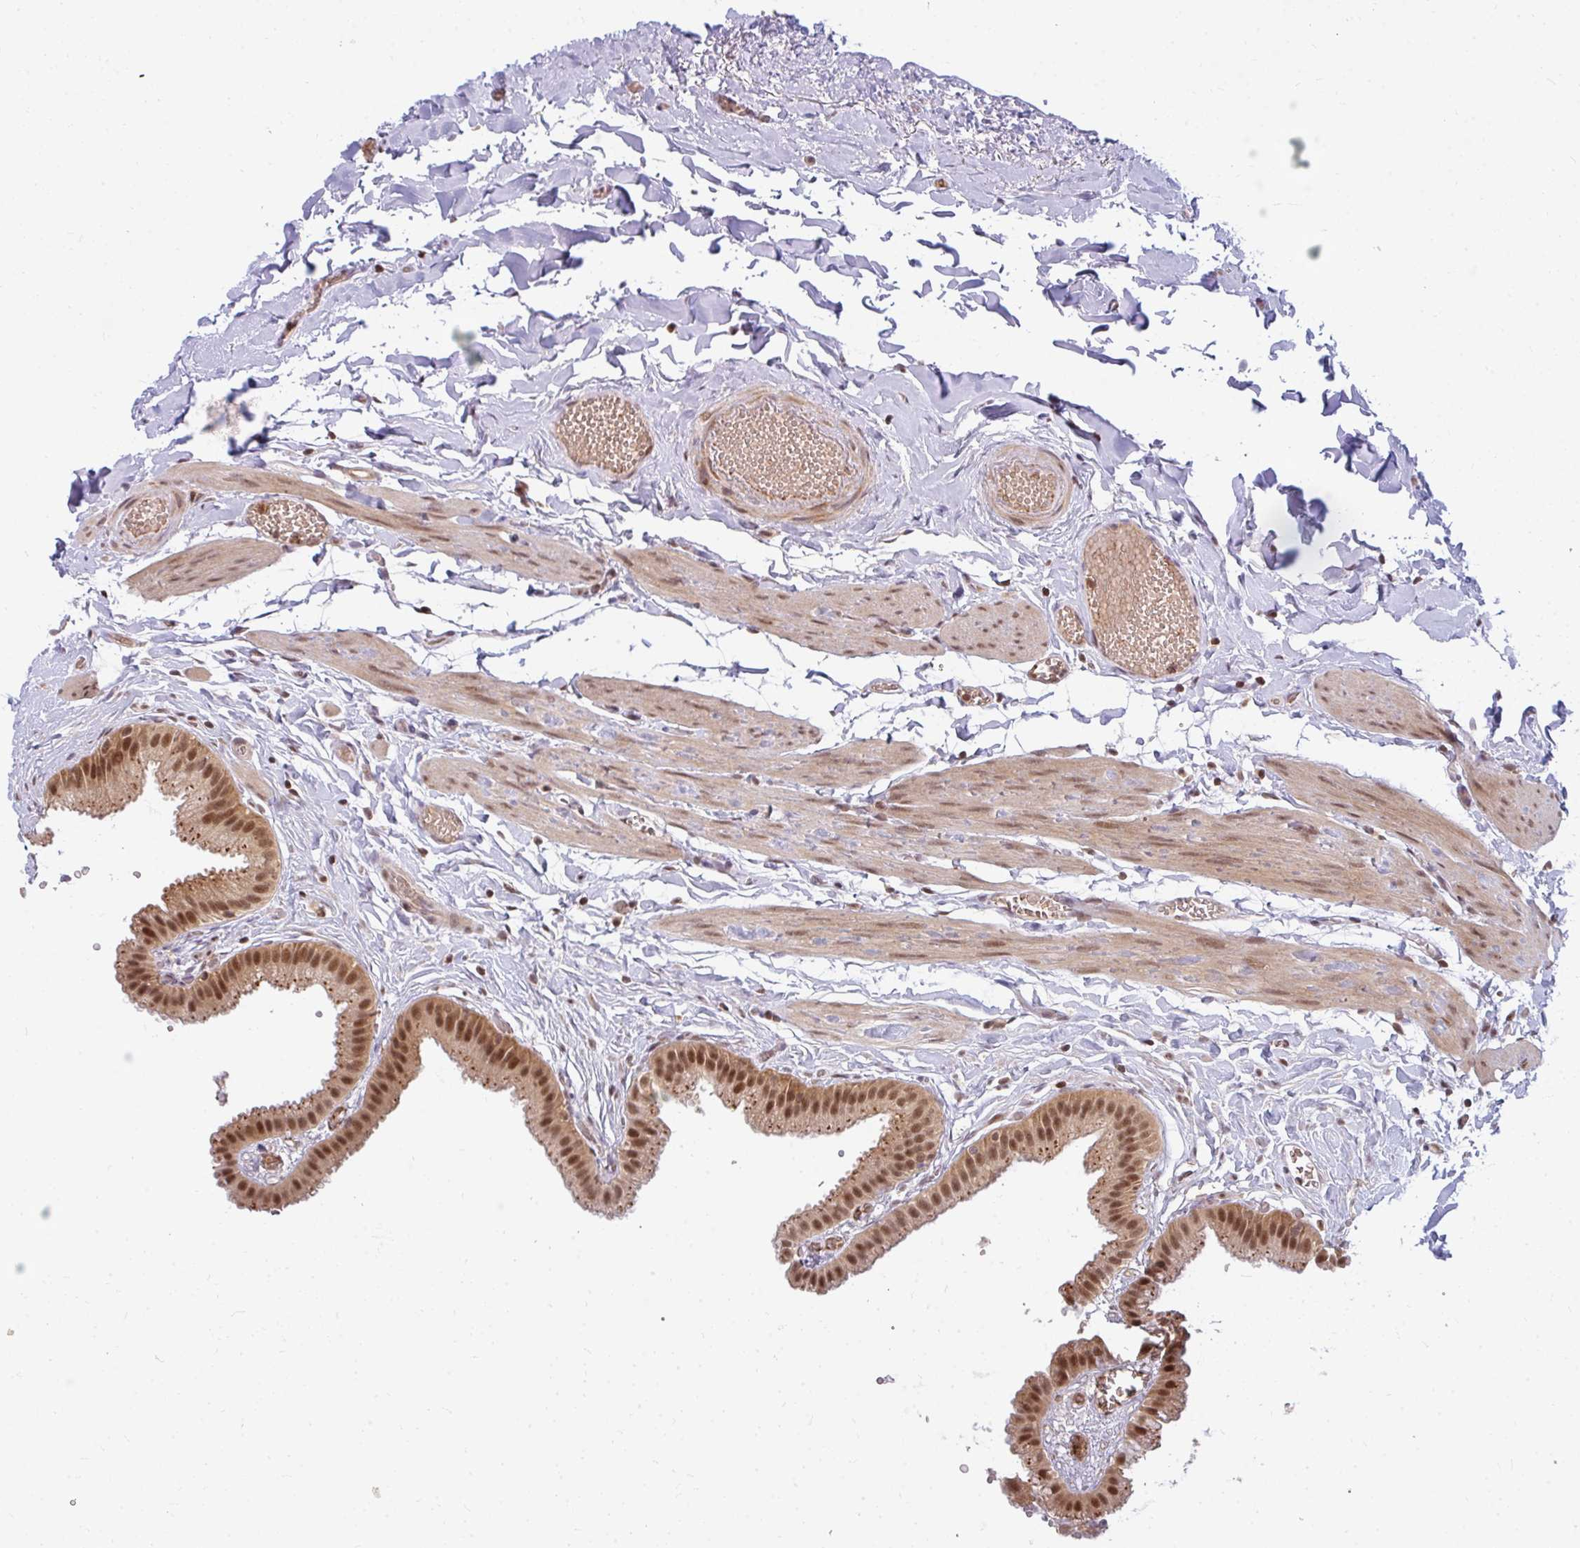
{"staining": {"intensity": "moderate", "quantity": ">75%", "location": "cytoplasmic/membranous,nuclear"}, "tissue": "gallbladder", "cell_type": "Glandular cells", "image_type": "normal", "snomed": [{"axis": "morphology", "description": "Normal tissue, NOS"}, {"axis": "topography", "description": "Gallbladder"}], "caption": "A brown stain labels moderate cytoplasmic/membranous,nuclear positivity of a protein in glandular cells of normal gallbladder.", "gene": "GTF3C6", "patient": {"sex": "female", "age": 63}}